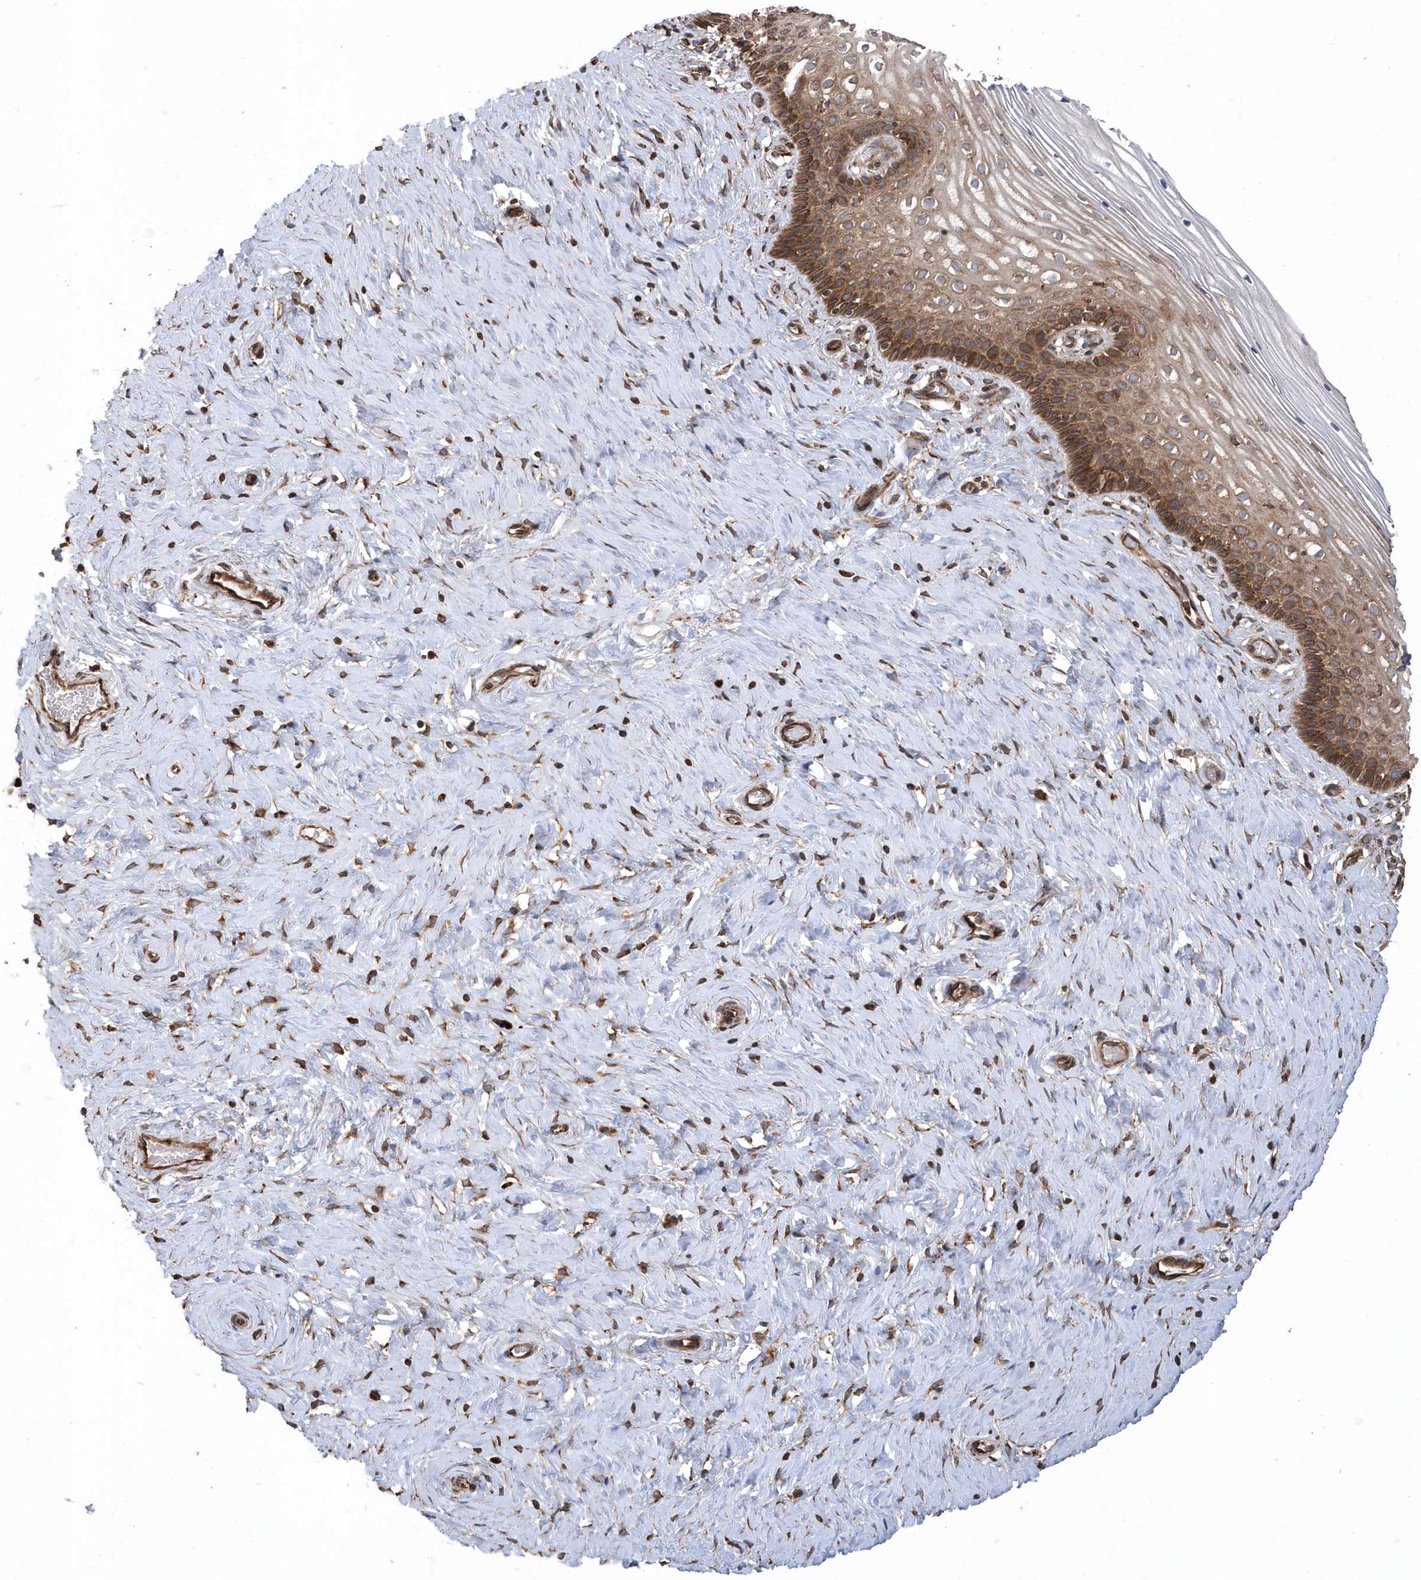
{"staining": {"intensity": "moderate", "quantity": ">75%", "location": "cytoplasmic/membranous"}, "tissue": "cervix", "cell_type": "Glandular cells", "image_type": "normal", "snomed": [{"axis": "morphology", "description": "Normal tissue, NOS"}, {"axis": "topography", "description": "Cervix"}], "caption": "Immunohistochemistry (DAB) staining of unremarkable human cervix shows moderate cytoplasmic/membranous protein staining in approximately >75% of glandular cells.", "gene": "WASHC5", "patient": {"sex": "female", "age": 33}}